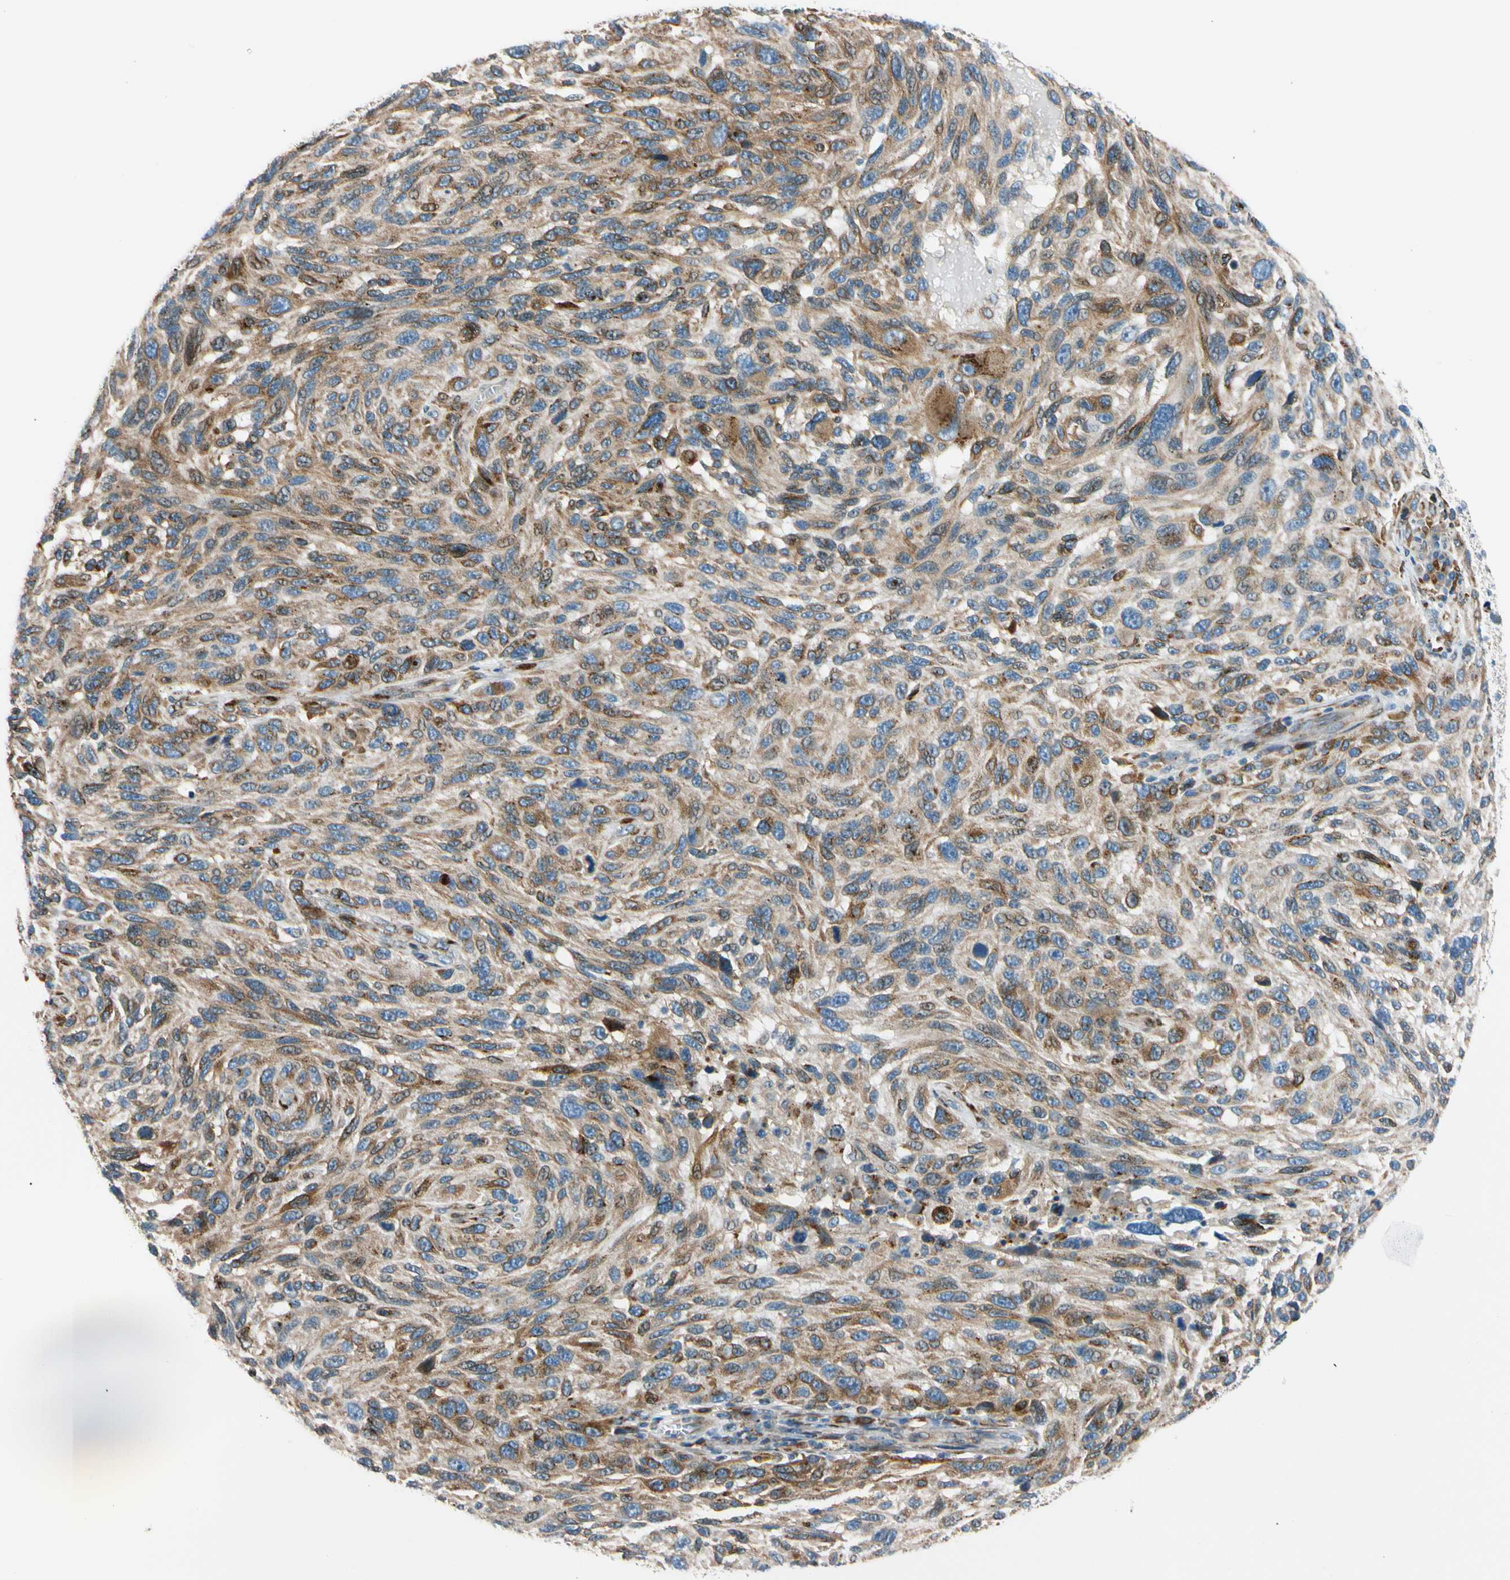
{"staining": {"intensity": "moderate", "quantity": ">75%", "location": "cytoplasmic/membranous"}, "tissue": "melanoma", "cell_type": "Tumor cells", "image_type": "cancer", "snomed": [{"axis": "morphology", "description": "Malignant melanoma, NOS"}, {"axis": "topography", "description": "Skin"}], "caption": "Malignant melanoma was stained to show a protein in brown. There is medium levels of moderate cytoplasmic/membranous expression in about >75% of tumor cells. (DAB (3,3'-diaminobenzidine) = brown stain, brightfield microscopy at high magnification).", "gene": "NUCB1", "patient": {"sex": "male", "age": 53}}